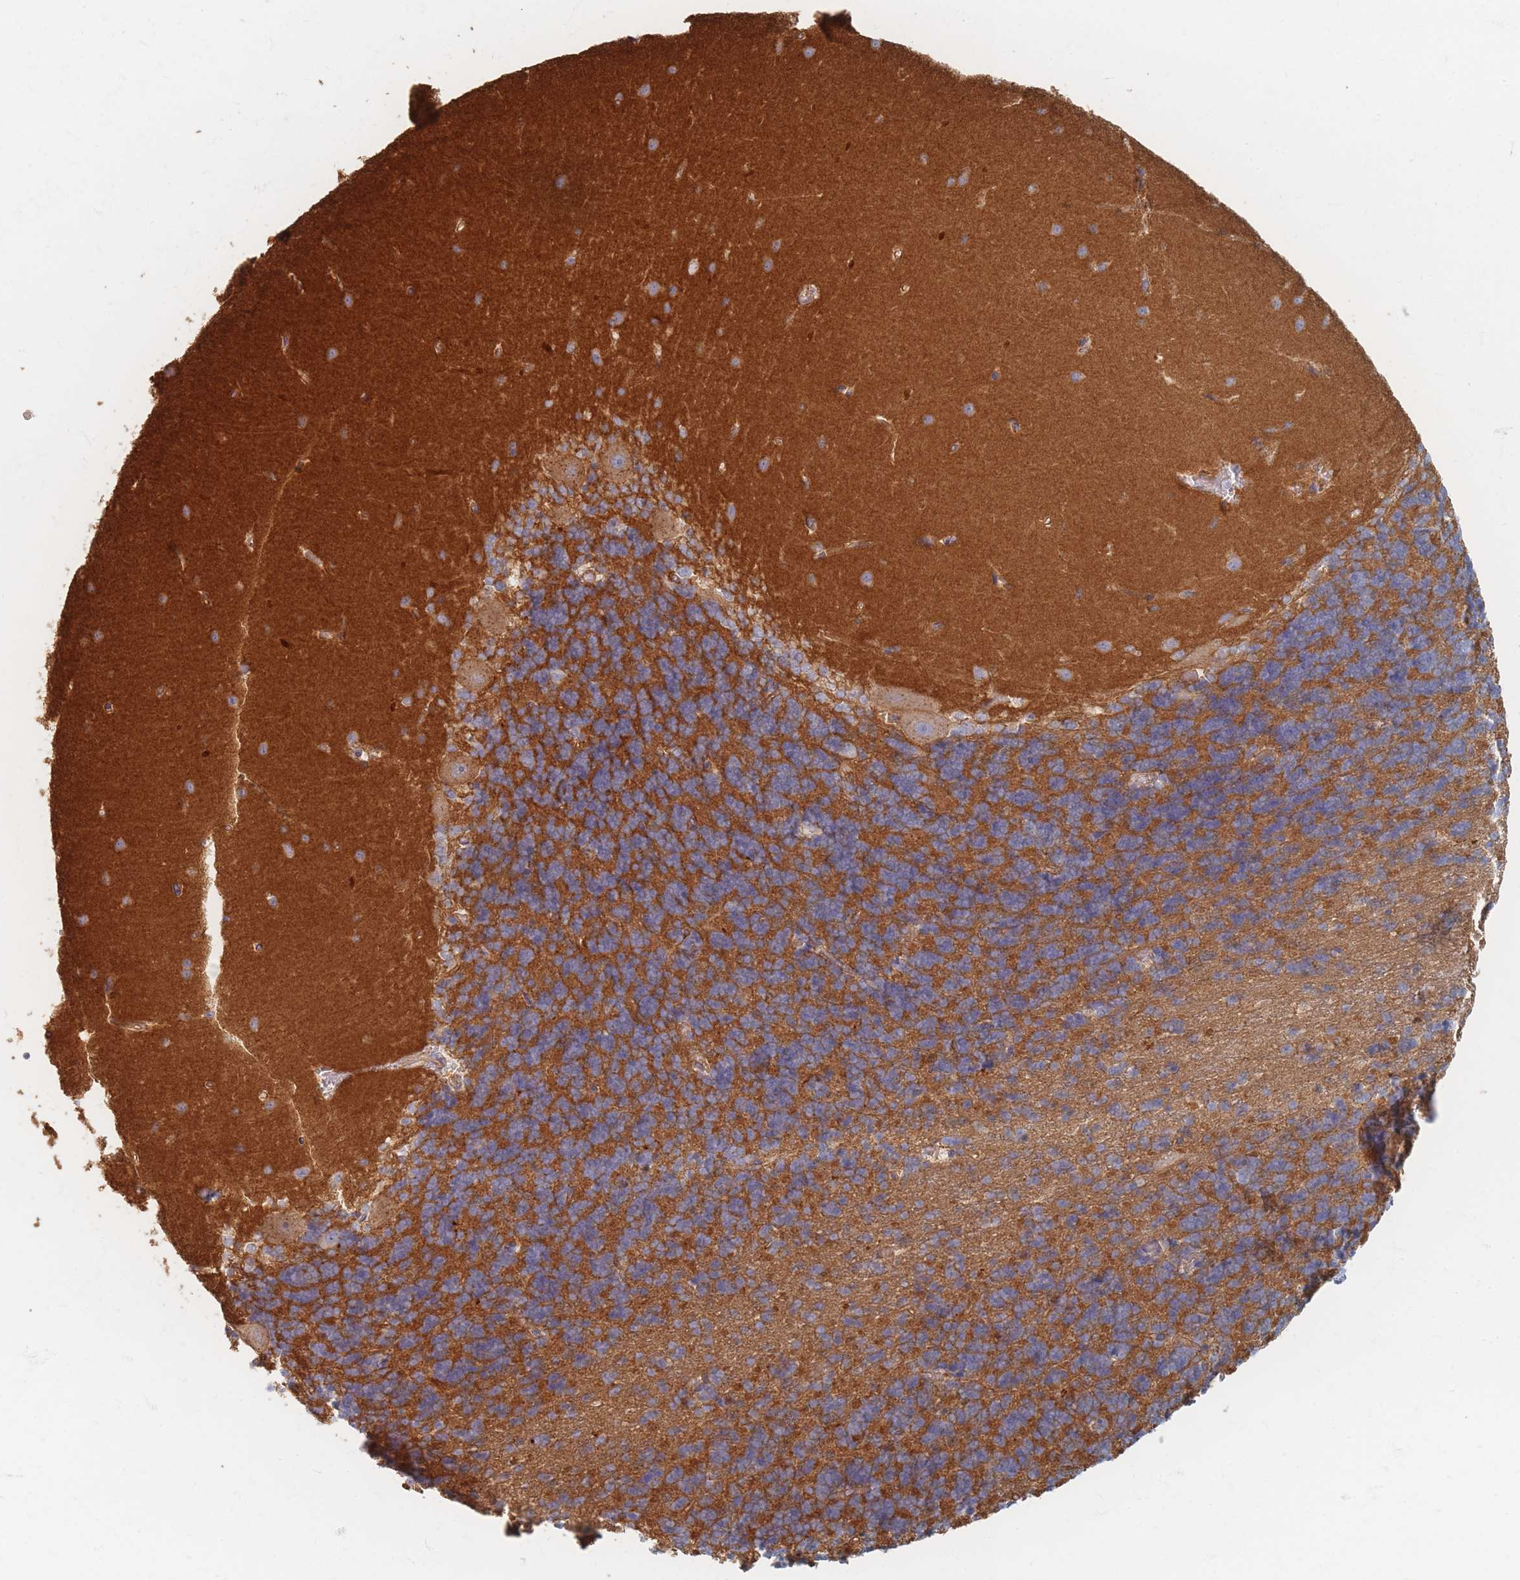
{"staining": {"intensity": "moderate", "quantity": ">75%", "location": "cytoplasmic/membranous"}, "tissue": "cerebellum", "cell_type": "Cells in granular layer", "image_type": "normal", "snomed": [{"axis": "morphology", "description": "Normal tissue, NOS"}, {"axis": "topography", "description": "Cerebellum"}], "caption": "A photomicrograph of human cerebellum stained for a protein reveals moderate cytoplasmic/membranous brown staining in cells in granular layer.", "gene": "GNB1", "patient": {"sex": "male", "age": 37}}